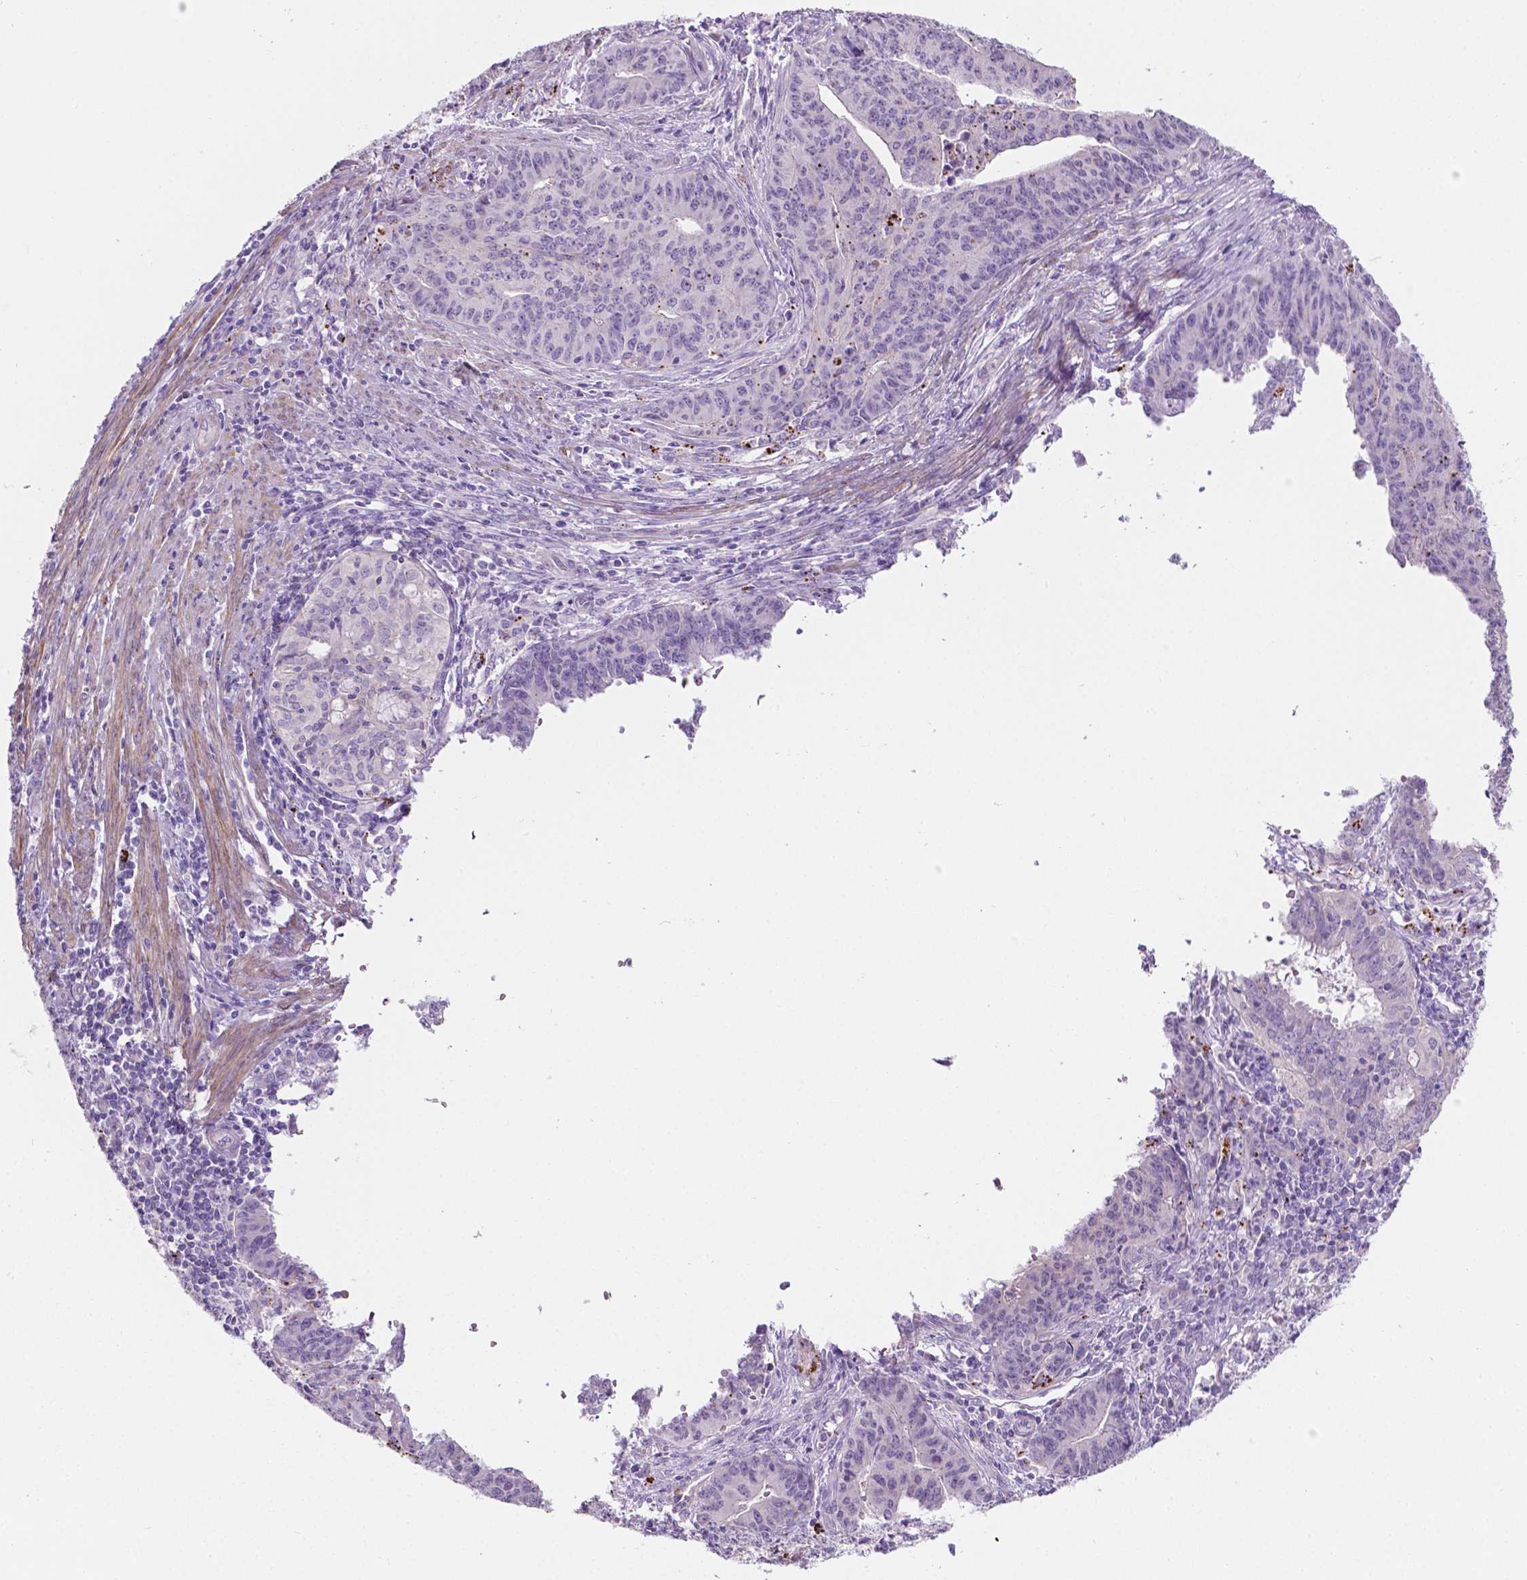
{"staining": {"intensity": "negative", "quantity": "none", "location": "none"}, "tissue": "endometrial cancer", "cell_type": "Tumor cells", "image_type": "cancer", "snomed": [{"axis": "morphology", "description": "Adenocarcinoma, NOS"}, {"axis": "topography", "description": "Endometrium"}], "caption": "Tumor cells are negative for brown protein staining in endometrial cancer (adenocarcinoma). Nuclei are stained in blue.", "gene": "NOS1AP", "patient": {"sex": "female", "age": 59}}